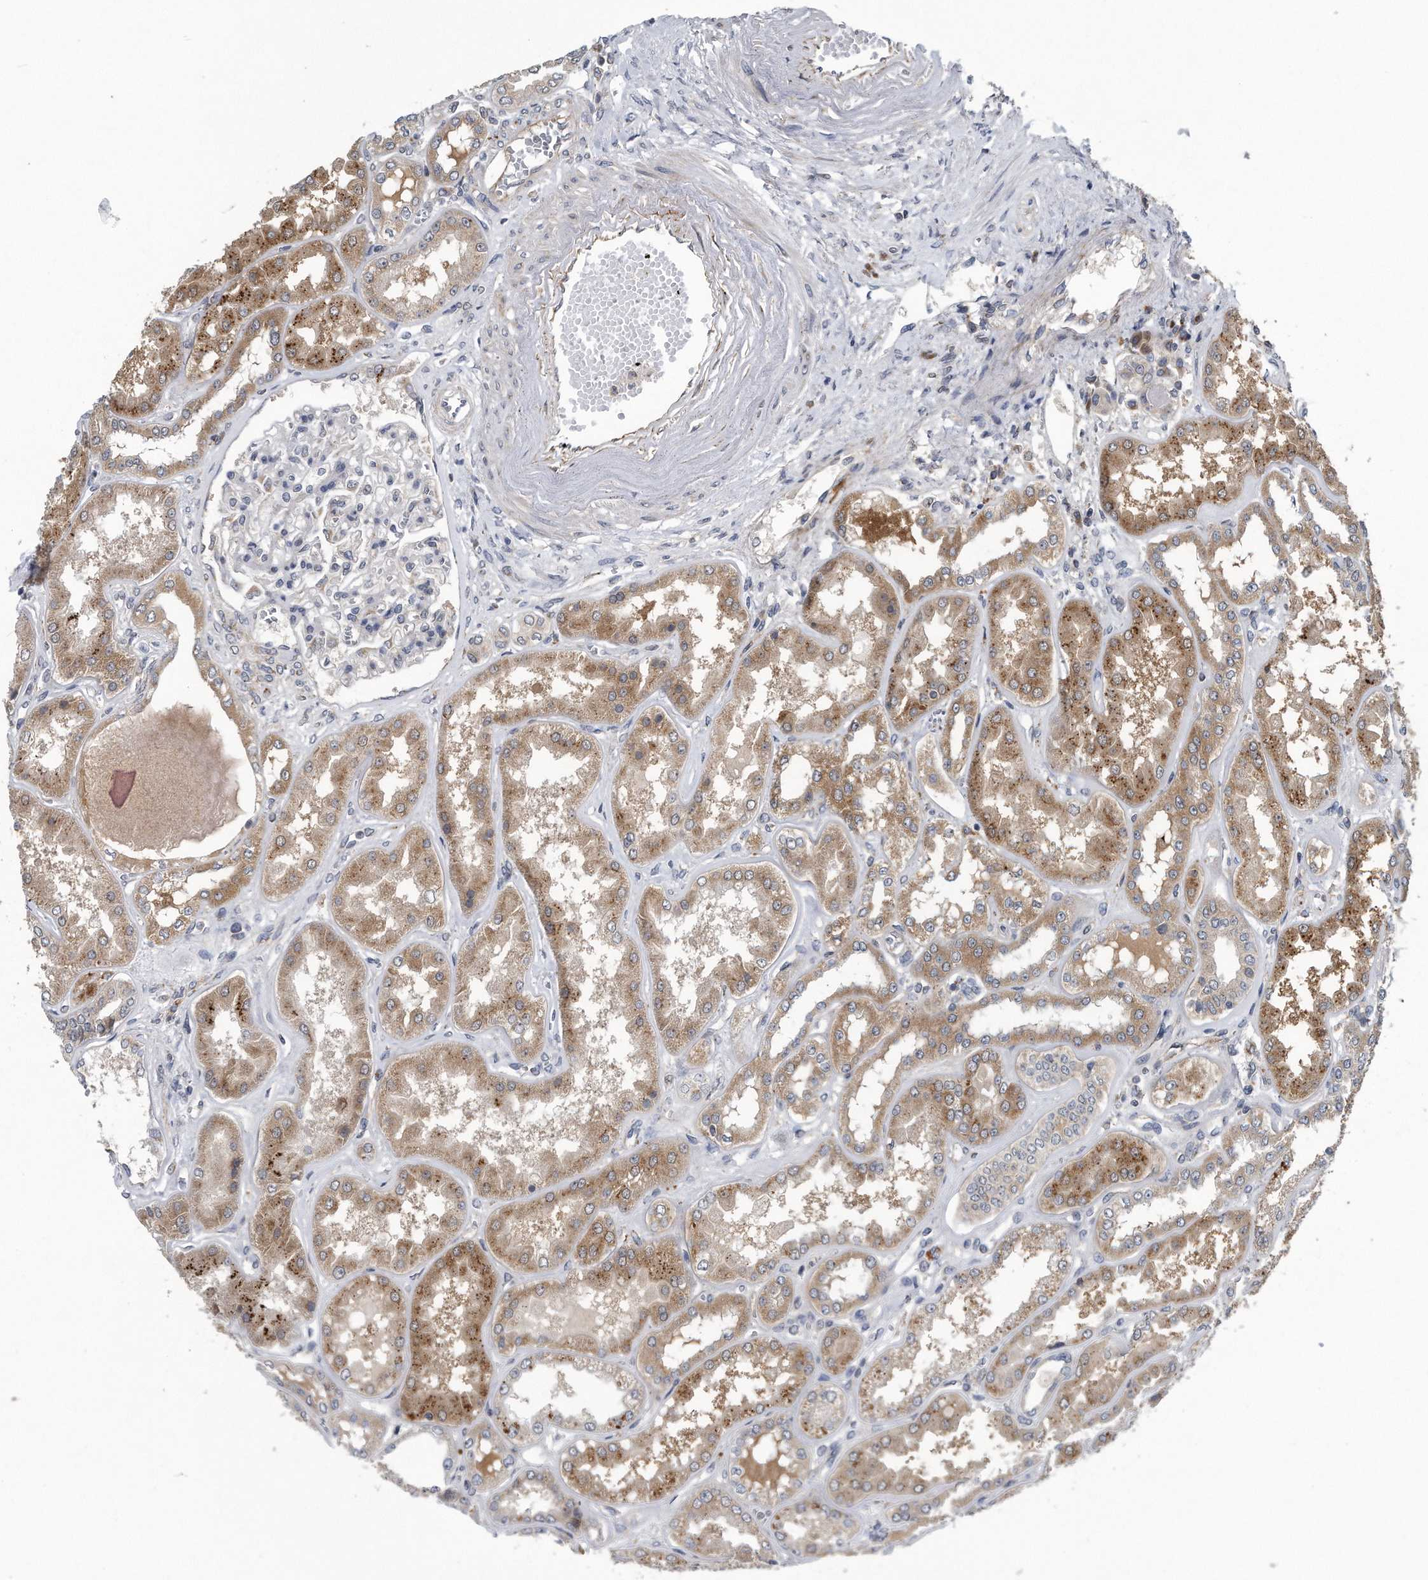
{"staining": {"intensity": "weak", "quantity": "<25%", "location": "cytoplasmic/membranous"}, "tissue": "kidney", "cell_type": "Cells in glomeruli", "image_type": "normal", "snomed": [{"axis": "morphology", "description": "Normal tissue, NOS"}, {"axis": "topography", "description": "Kidney"}], "caption": "DAB (3,3'-diaminobenzidine) immunohistochemical staining of unremarkable human kidney displays no significant expression in cells in glomeruli.", "gene": "LYRM4", "patient": {"sex": "female", "age": 56}}